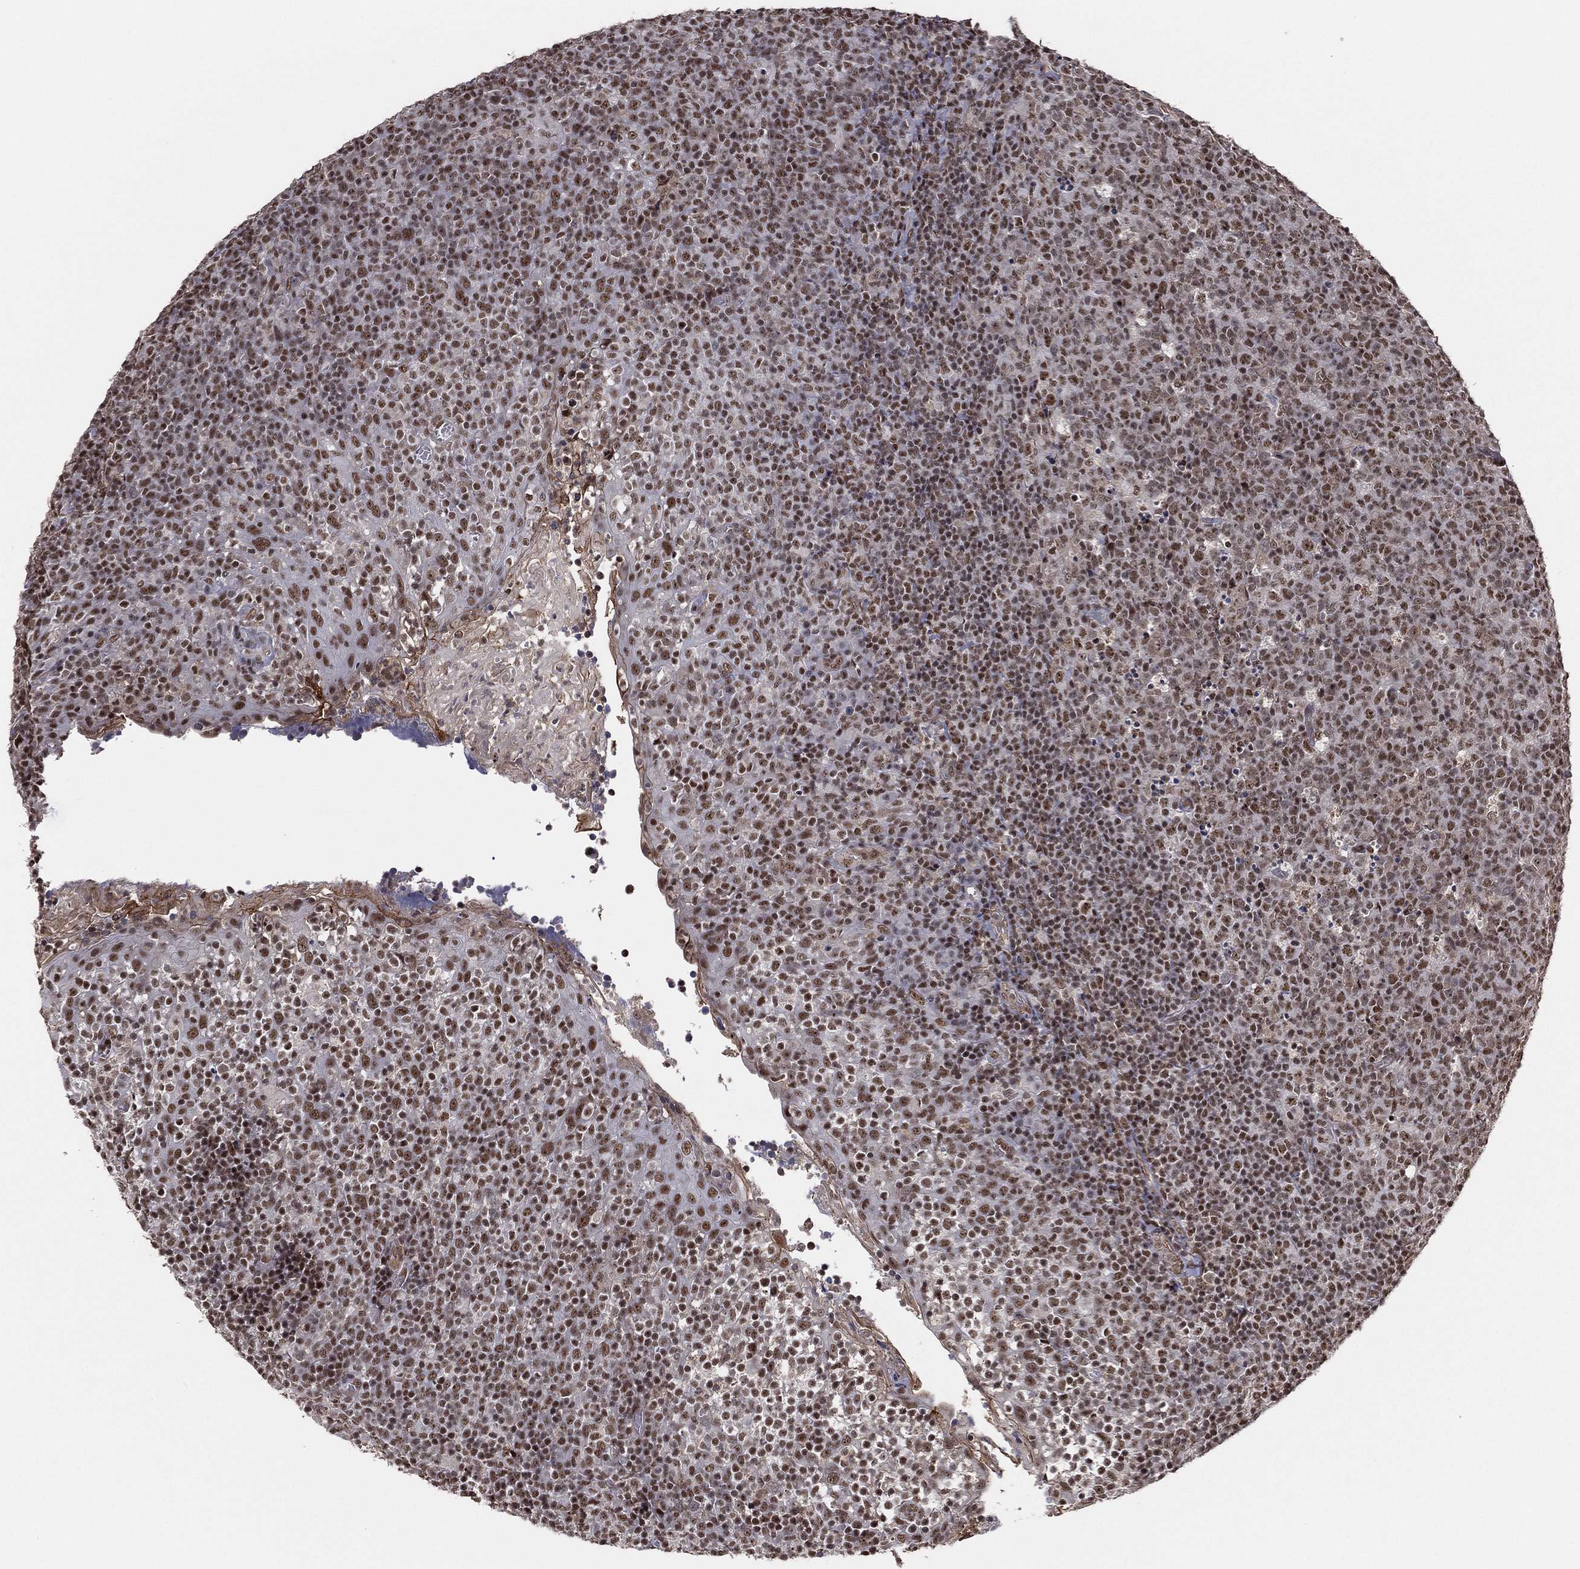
{"staining": {"intensity": "moderate", "quantity": "25%-75%", "location": "nuclear"}, "tissue": "tonsil", "cell_type": "Germinal center cells", "image_type": "normal", "snomed": [{"axis": "morphology", "description": "Normal tissue, NOS"}, {"axis": "topography", "description": "Tonsil"}], "caption": "Immunohistochemistry (IHC) of normal human tonsil displays medium levels of moderate nuclear positivity in approximately 25%-75% of germinal center cells.", "gene": "GPALPP1", "patient": {"sex": "female", "age": 5}}